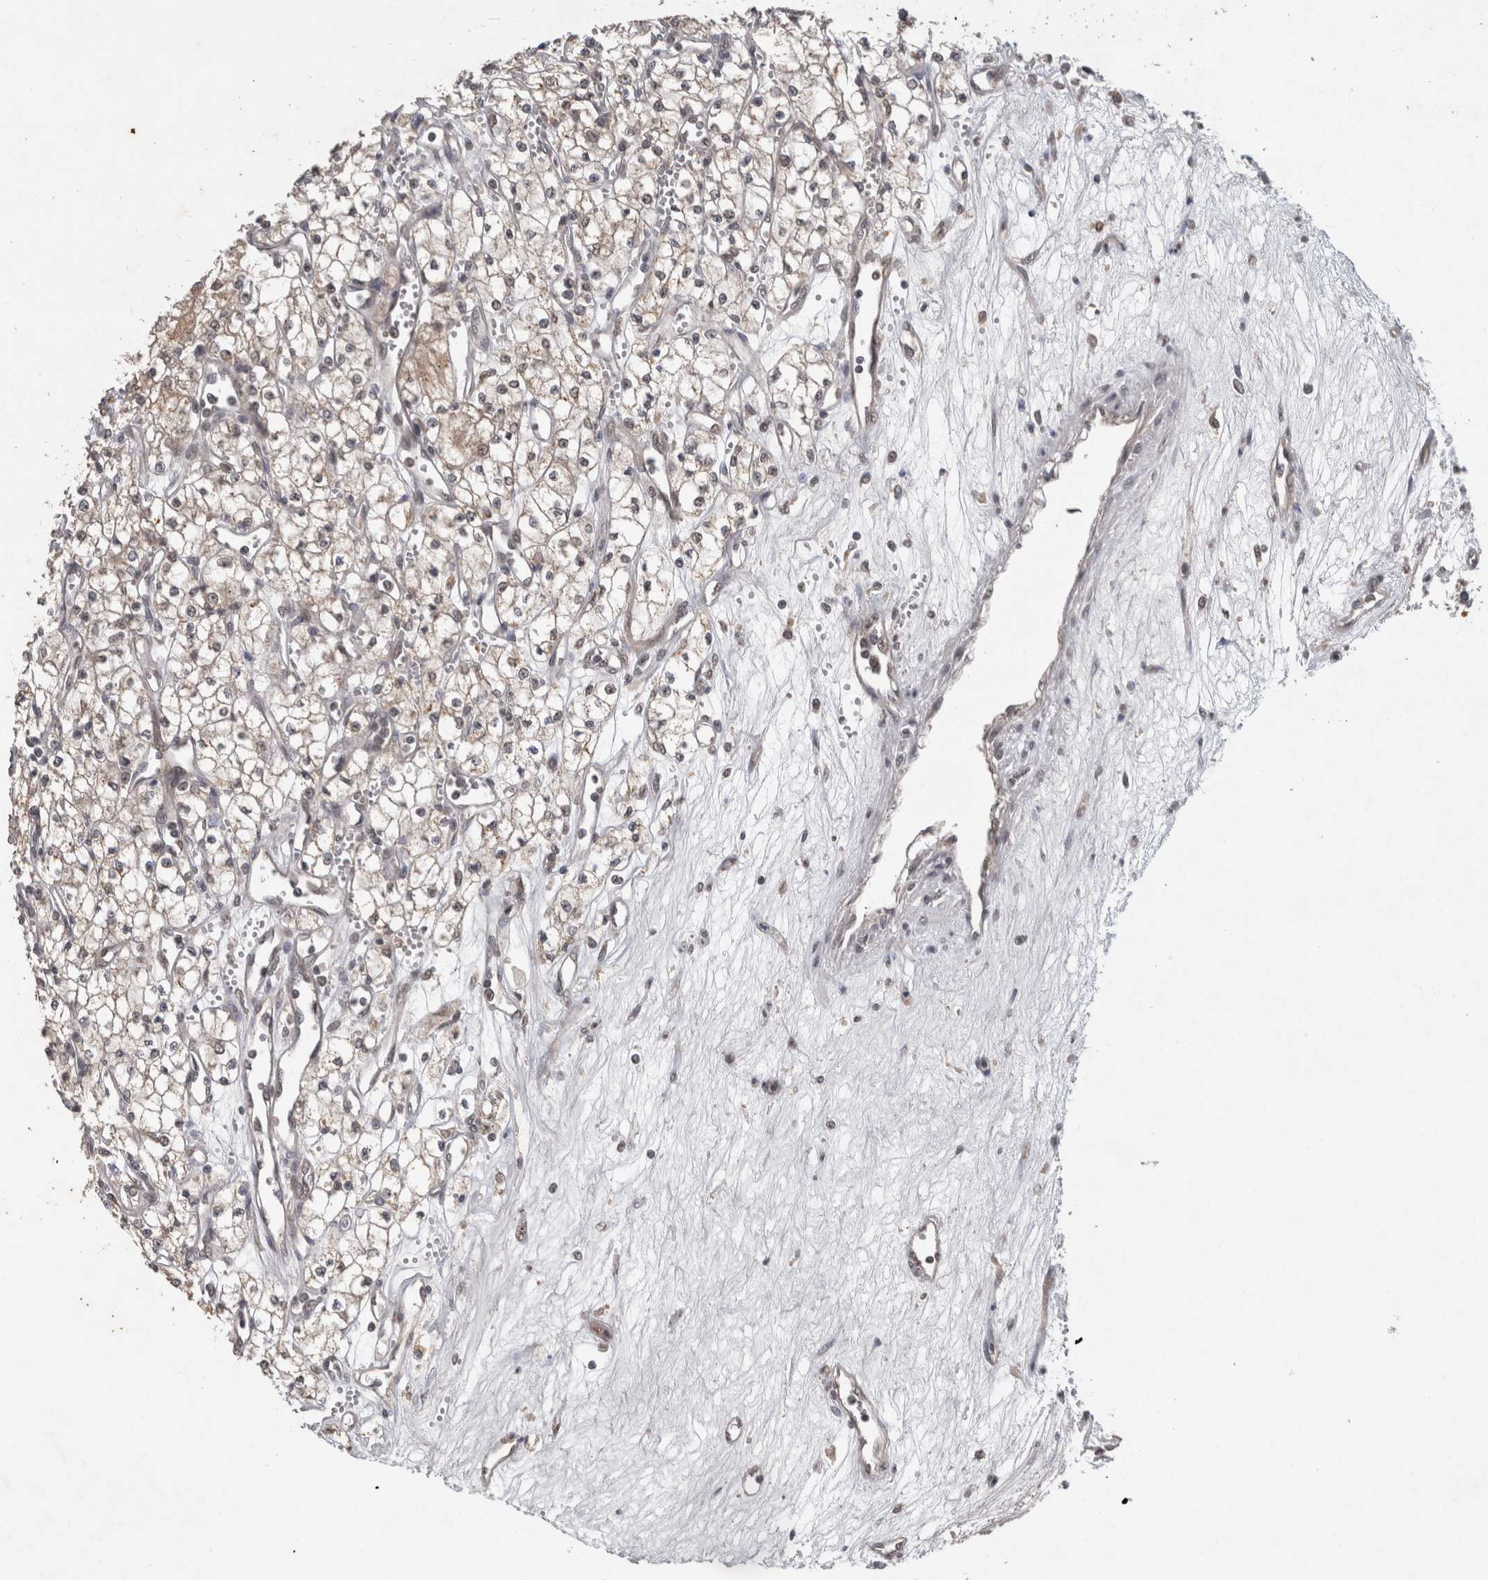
{"staining": {"intensity": "negative", "quantity": "none", "location": "none"}, "tissue": "renal cancer", "cell_type": "Tumor cells", "image_type": "cancer", "snomed": [{"axis": "morphology", "description": "Adenocarcinoma, NOS"}, {"axis": "topography", "description": "Kidney"}], "caption": "Adenocarcinoma (renal) was stained to show a protein in brown. There is no significant positivity in tumor cells.", "gene": "RHPN1", "patient": {"sex": "male", "age": 59}}